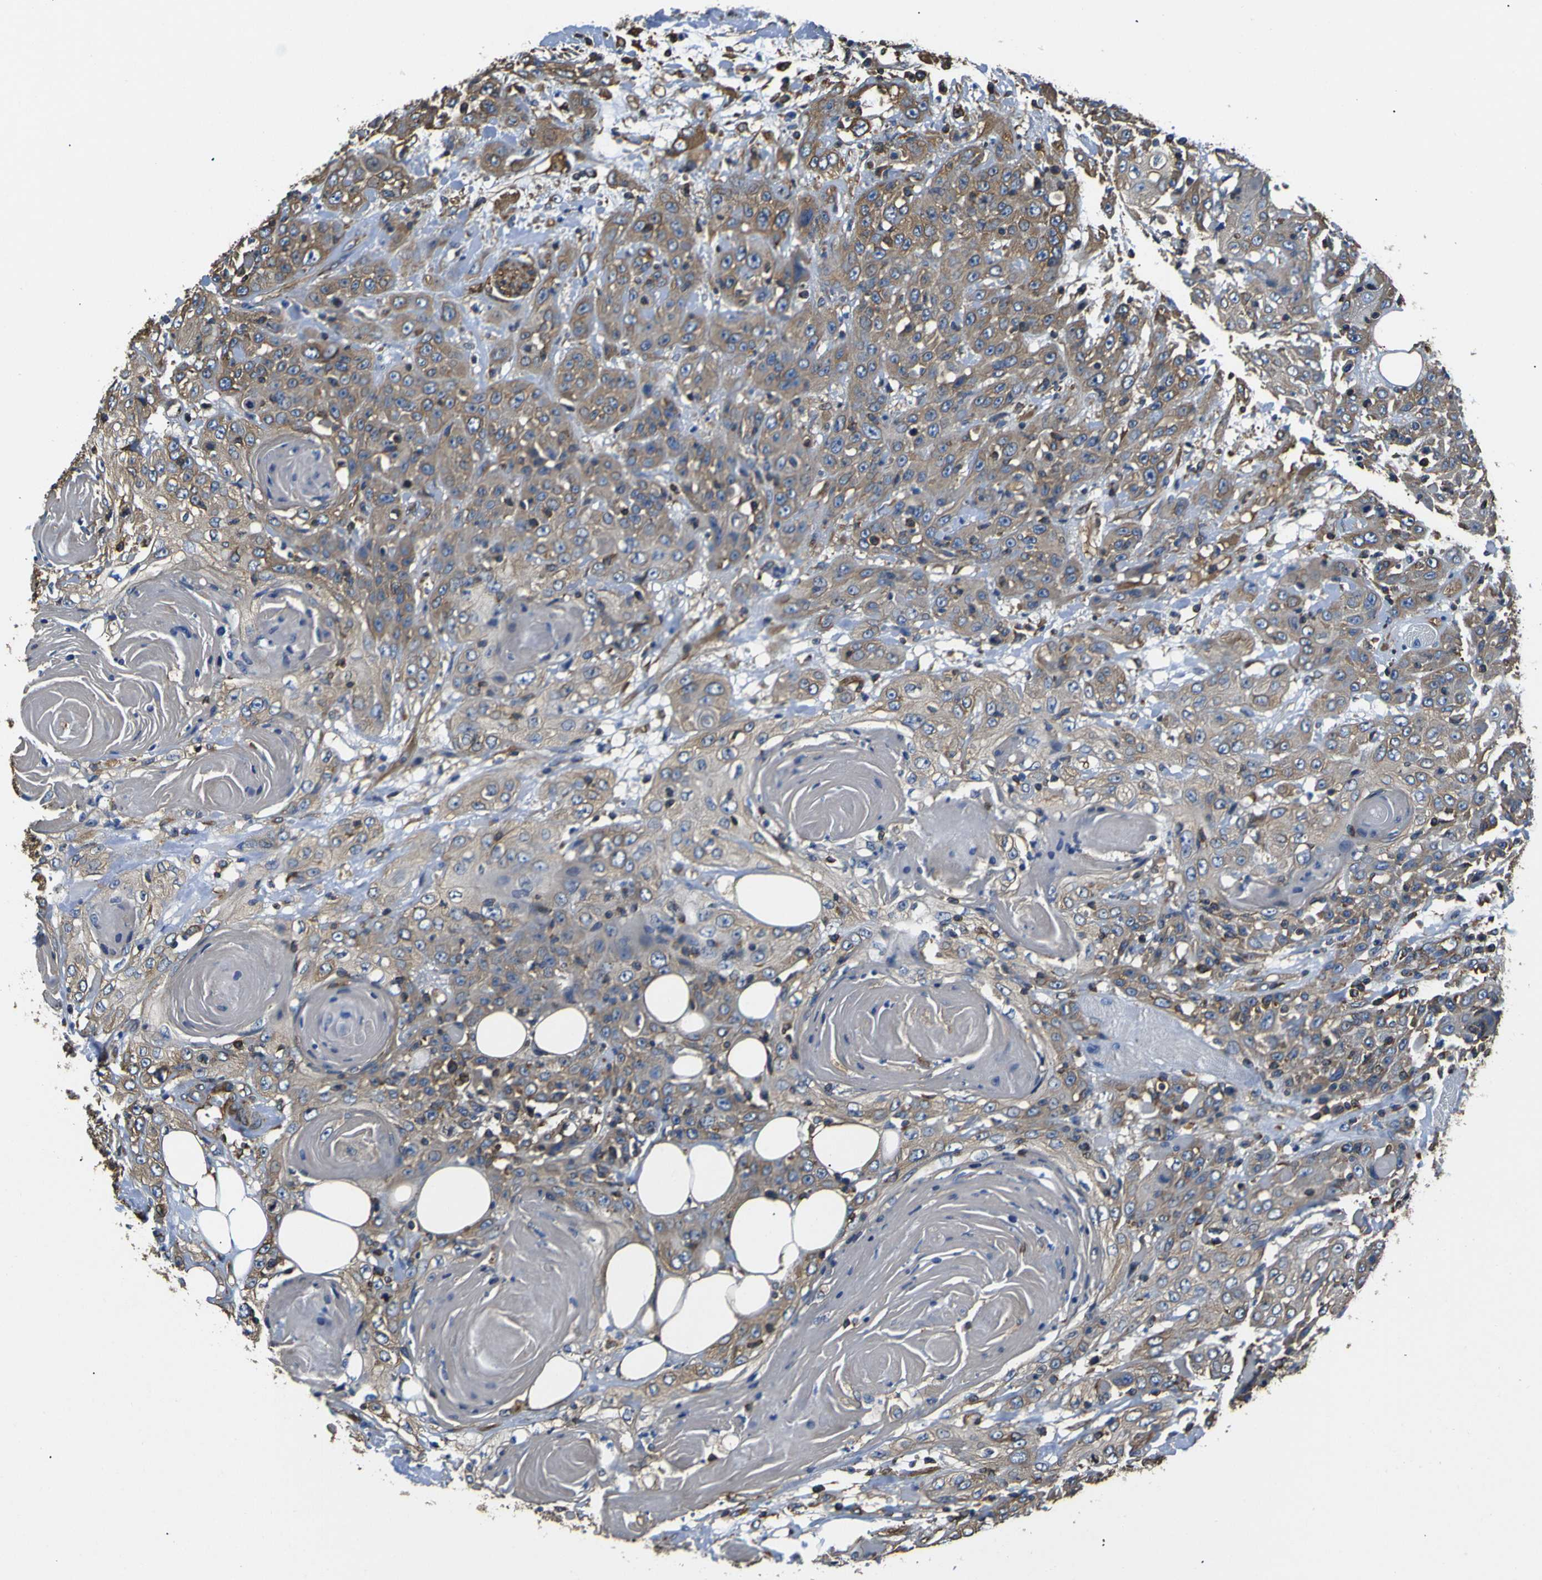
{"staining": {"intensity": "moderate", "quantity": ">75%", "location": "cytoplasmic/membranous"}, "tissue": "head and neck cancer", "cell_type": "Tumor cells", "image_type": "cancer", "snomed": [{"axis": "morphology", "description": "Squamous cell carcinoma, NOS"}, {"axis": "topography", "description": "Head-Neck"}], "caption": "This is an image of IHC staining of head and neck cancer (squamous cell carcinoma), which shows moderate staining in the cytoplasmic/membranous of tumor cells.", "gene": "TUBB", "patient": {"sex": "female", "age": 84}}